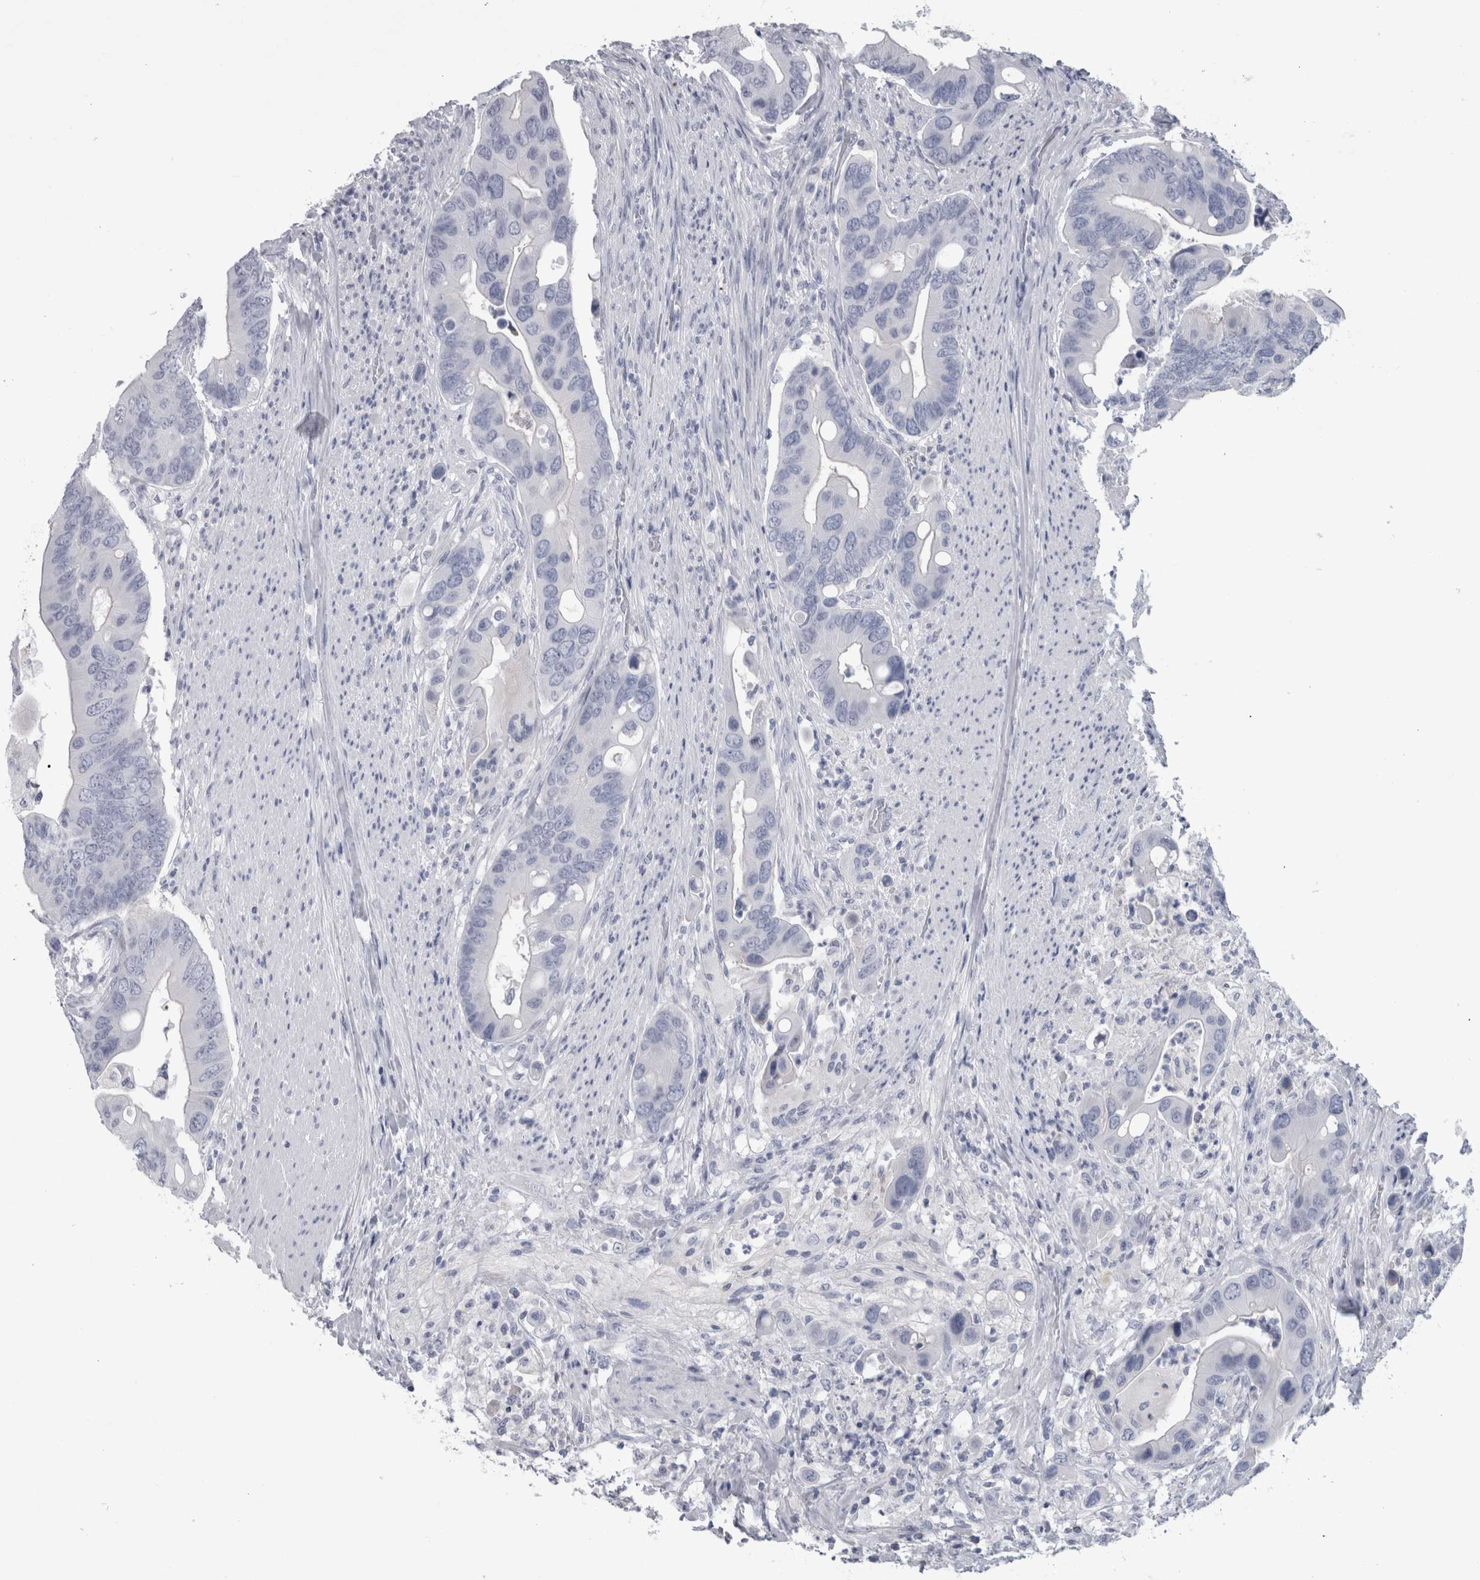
{"staining": {"intensity": "negative", "quantity": "none", "location": "none"}, "tissue": "colorectal cancer", "cell_type": "Tumor cells", "image_type": "cancer", "snomed": [{"axis": "morphology", "description": "Adenocarcinoma, NOS"}, {"axis": "topography", "description": "Rectum"}], "caption": "Immunohistochemical staining of human colorectal adenocarcinoma reveals no significant staining in tumor cells. Brightfield microscopy of immunohistochemistry (IHC) stained with DAB (3,3'-diaminobenzidine) (brown) and hematoxylin (blue), captured at high magnification.", "gene": "PAX5", "patient": {"sex": "female", "age": 57}}